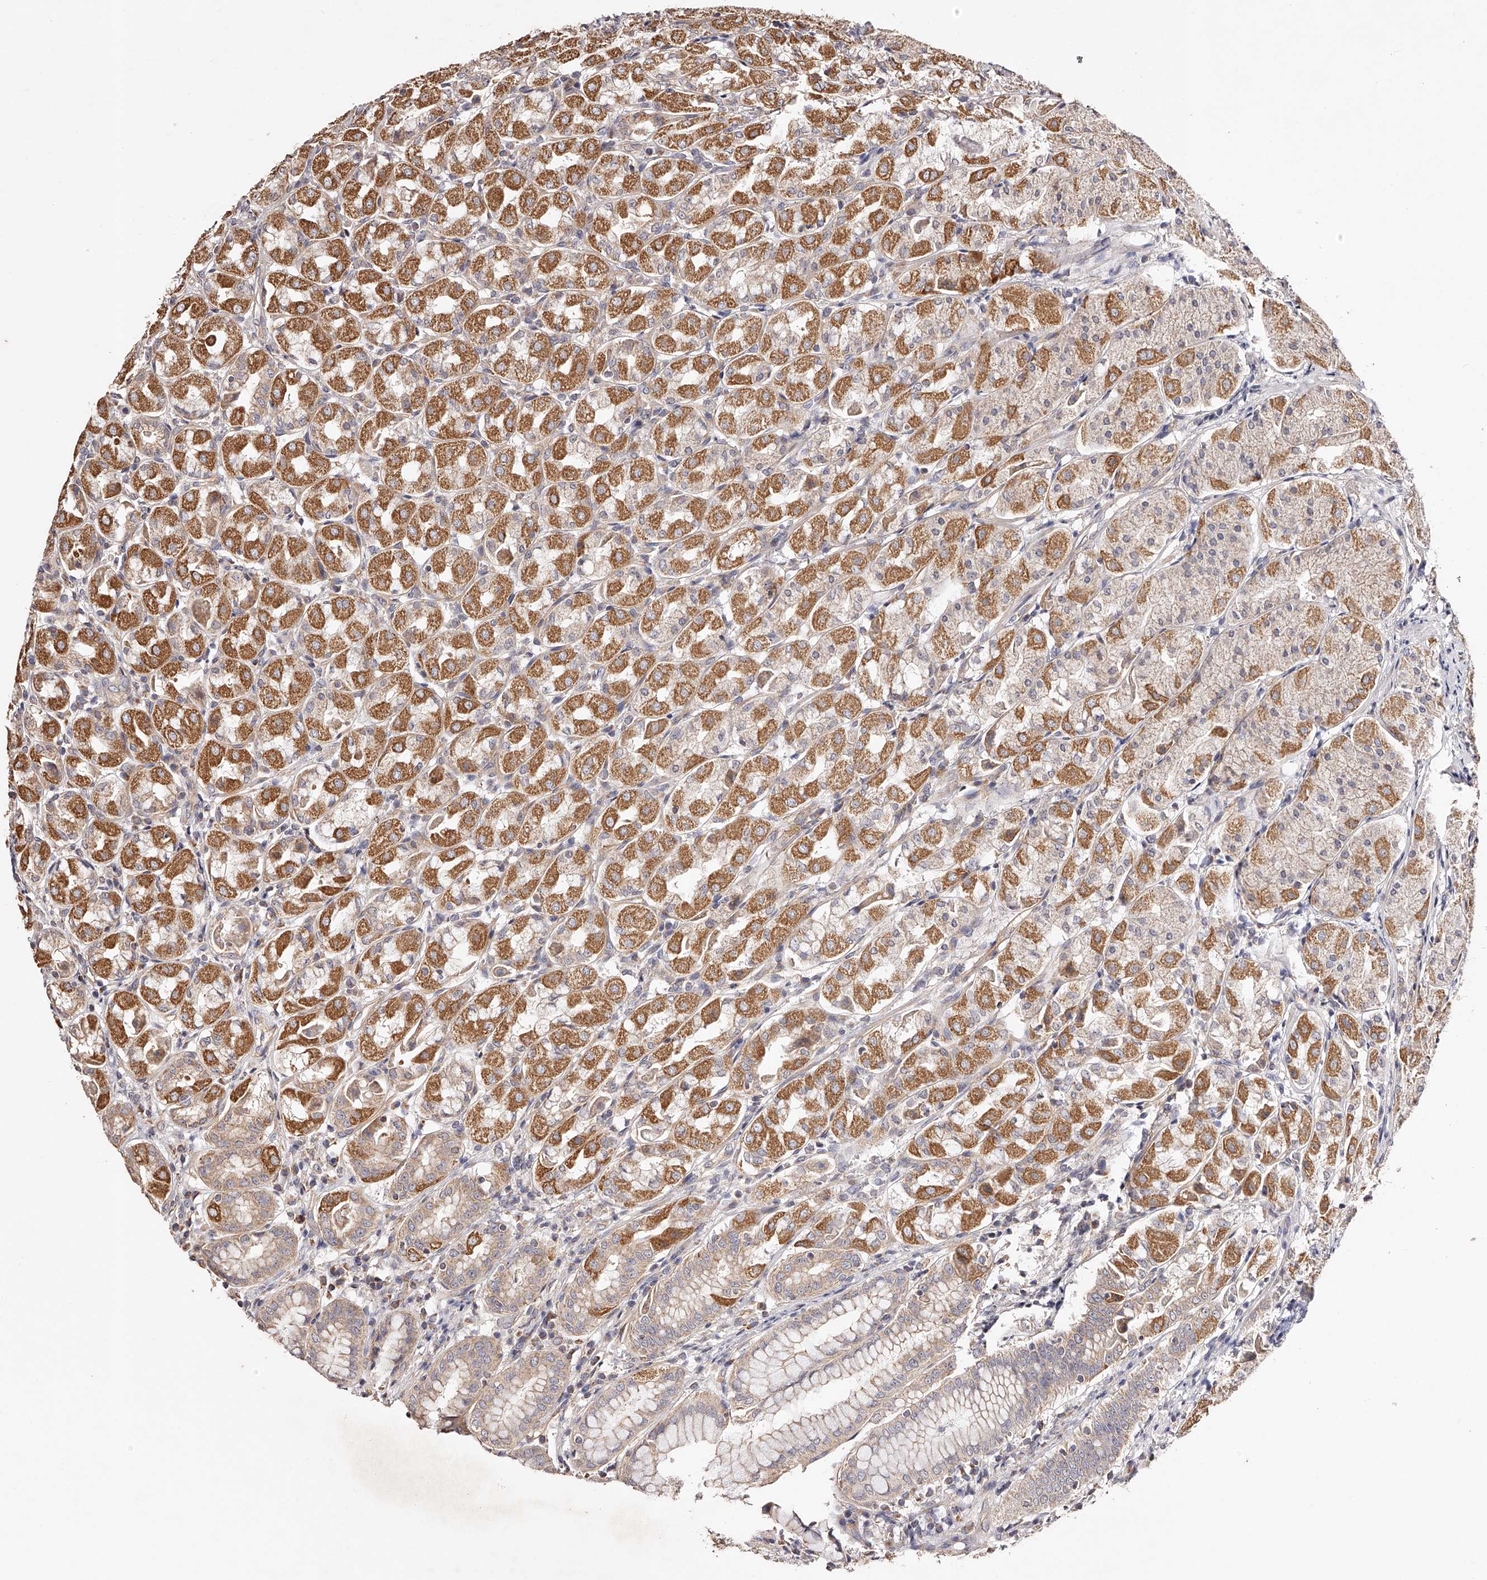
{"staining": {"intensity": "strong", "quantity": "25%-75%", "location": "cytoplasmic/membranous"}, "tissue": "stomach", "cell_type": "Glandular cells", "image_type": "normal", "snomed": [{"axis": "morphology", "description": "Normal tissue, NOS"}, {"axis": "topography", "description": "Stomach"}, {"axis": "topography", "description": "Stomach, lower"}], "caption": "High-power microscopy captured an immunohistochemistry image of unremarkable stomach, revealing strong cytoplasmic/membranous expression in approximately 25%-75% of glandular cells. The protein is shown in brown color, while the nuclei are stained blue.", "gene": "USP21", "patient": {"sex": "female", "age": 56}}